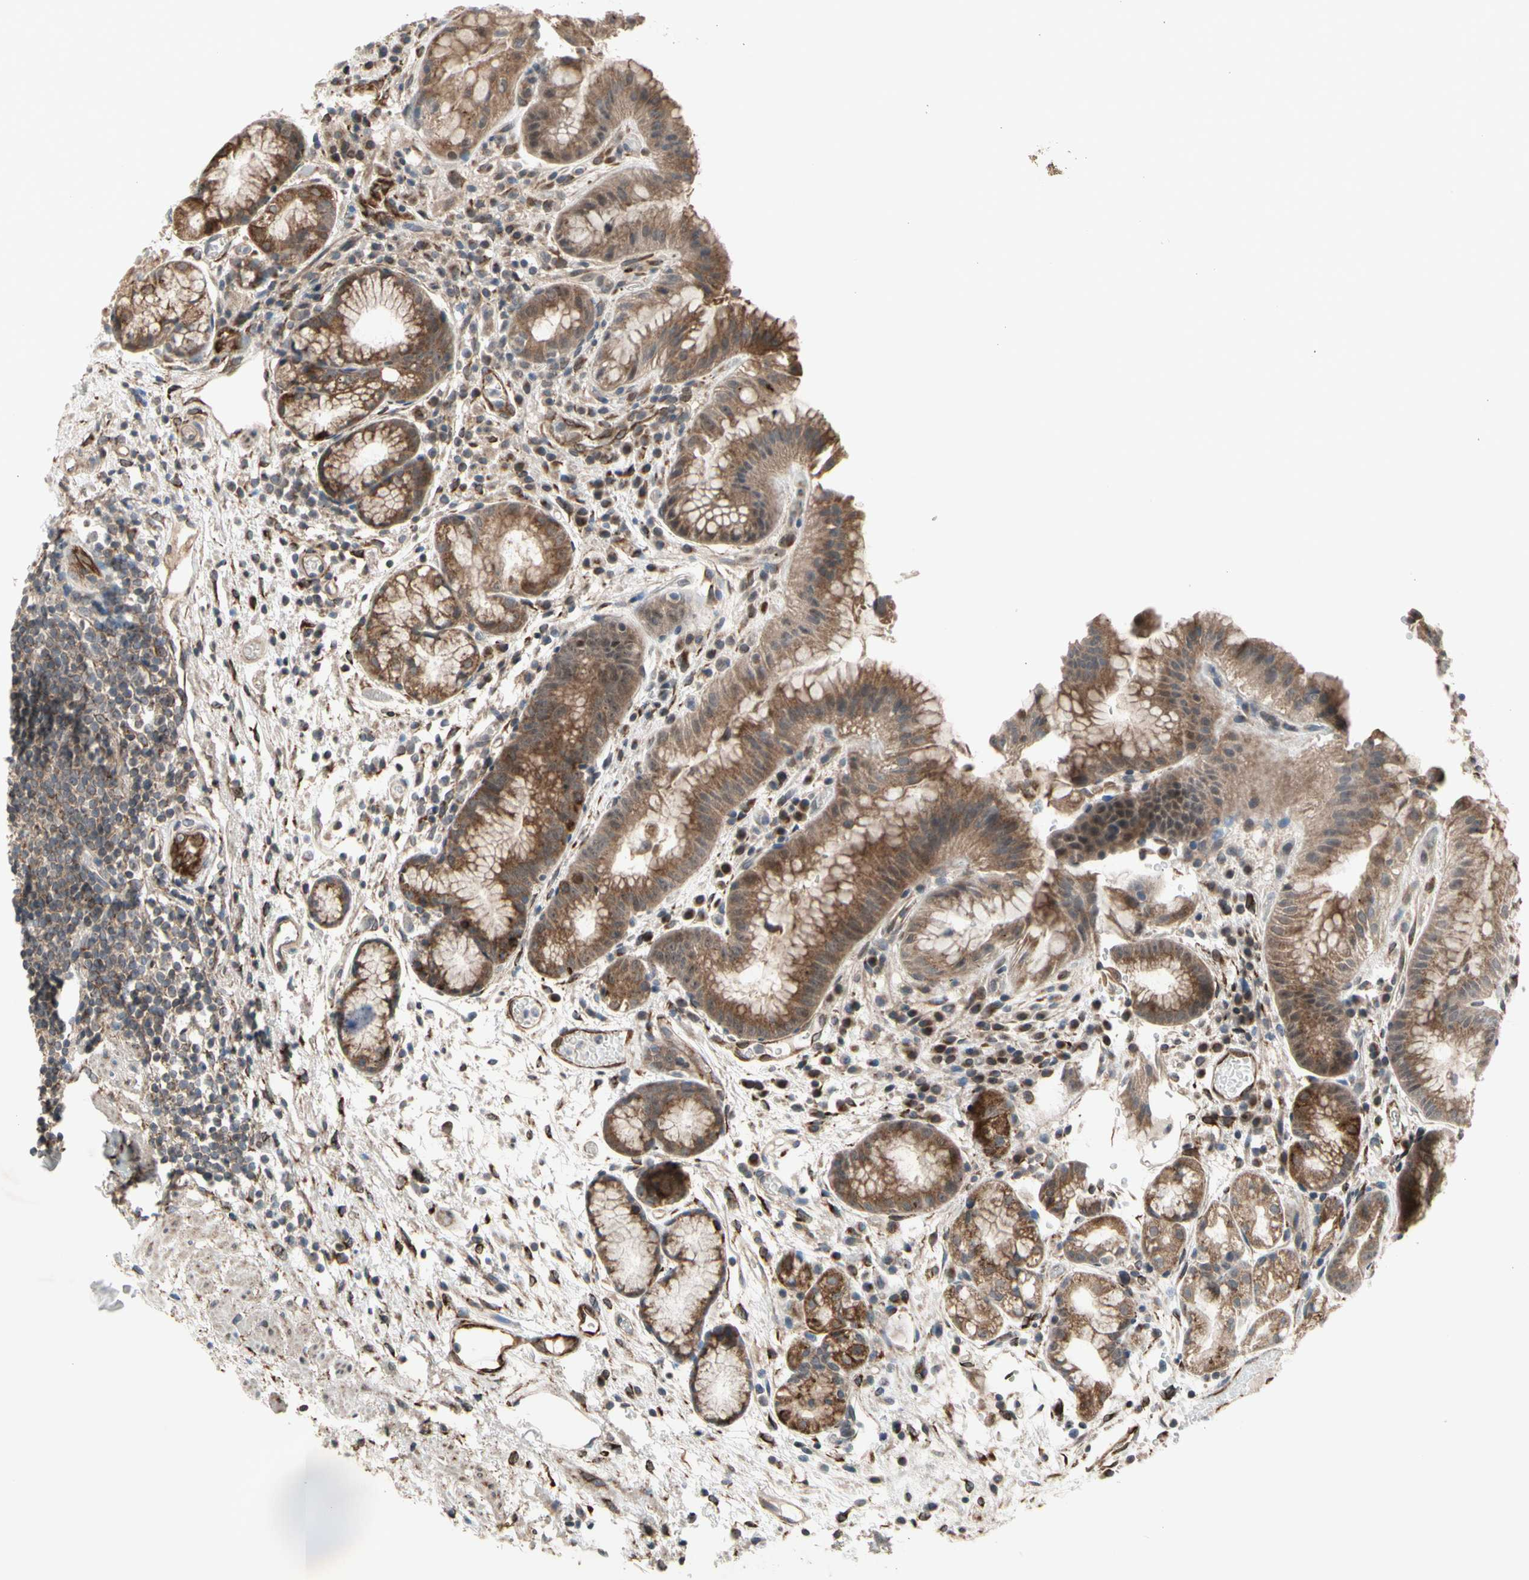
{"staining": {"intensity": "moderate", "quantity": ">75%", "location": "cytoplasmic/membranous"}, "tissue": "stomach", "cell_type": "Glandular cells", "image_type": "normal", "snomed": [{"axis": "morphology", "description": "Normal tissue, NOS"}, {"axis": "topography", "description": "Stomach, upper"}], "caption": "Benign stomach demonstrates moderate cytoplasmic/membranous positivity in about >75% of glandular cells, visualized by immunohistochemistry. The staining is performed using DAB (3,3'-diaminobenzidine) brown chromogen to label protein expression. The nuclei are counter-stained blue using hematoxylin.", "gene": "SLC39A9", "patient": {"sex": "male", "age": 72}}